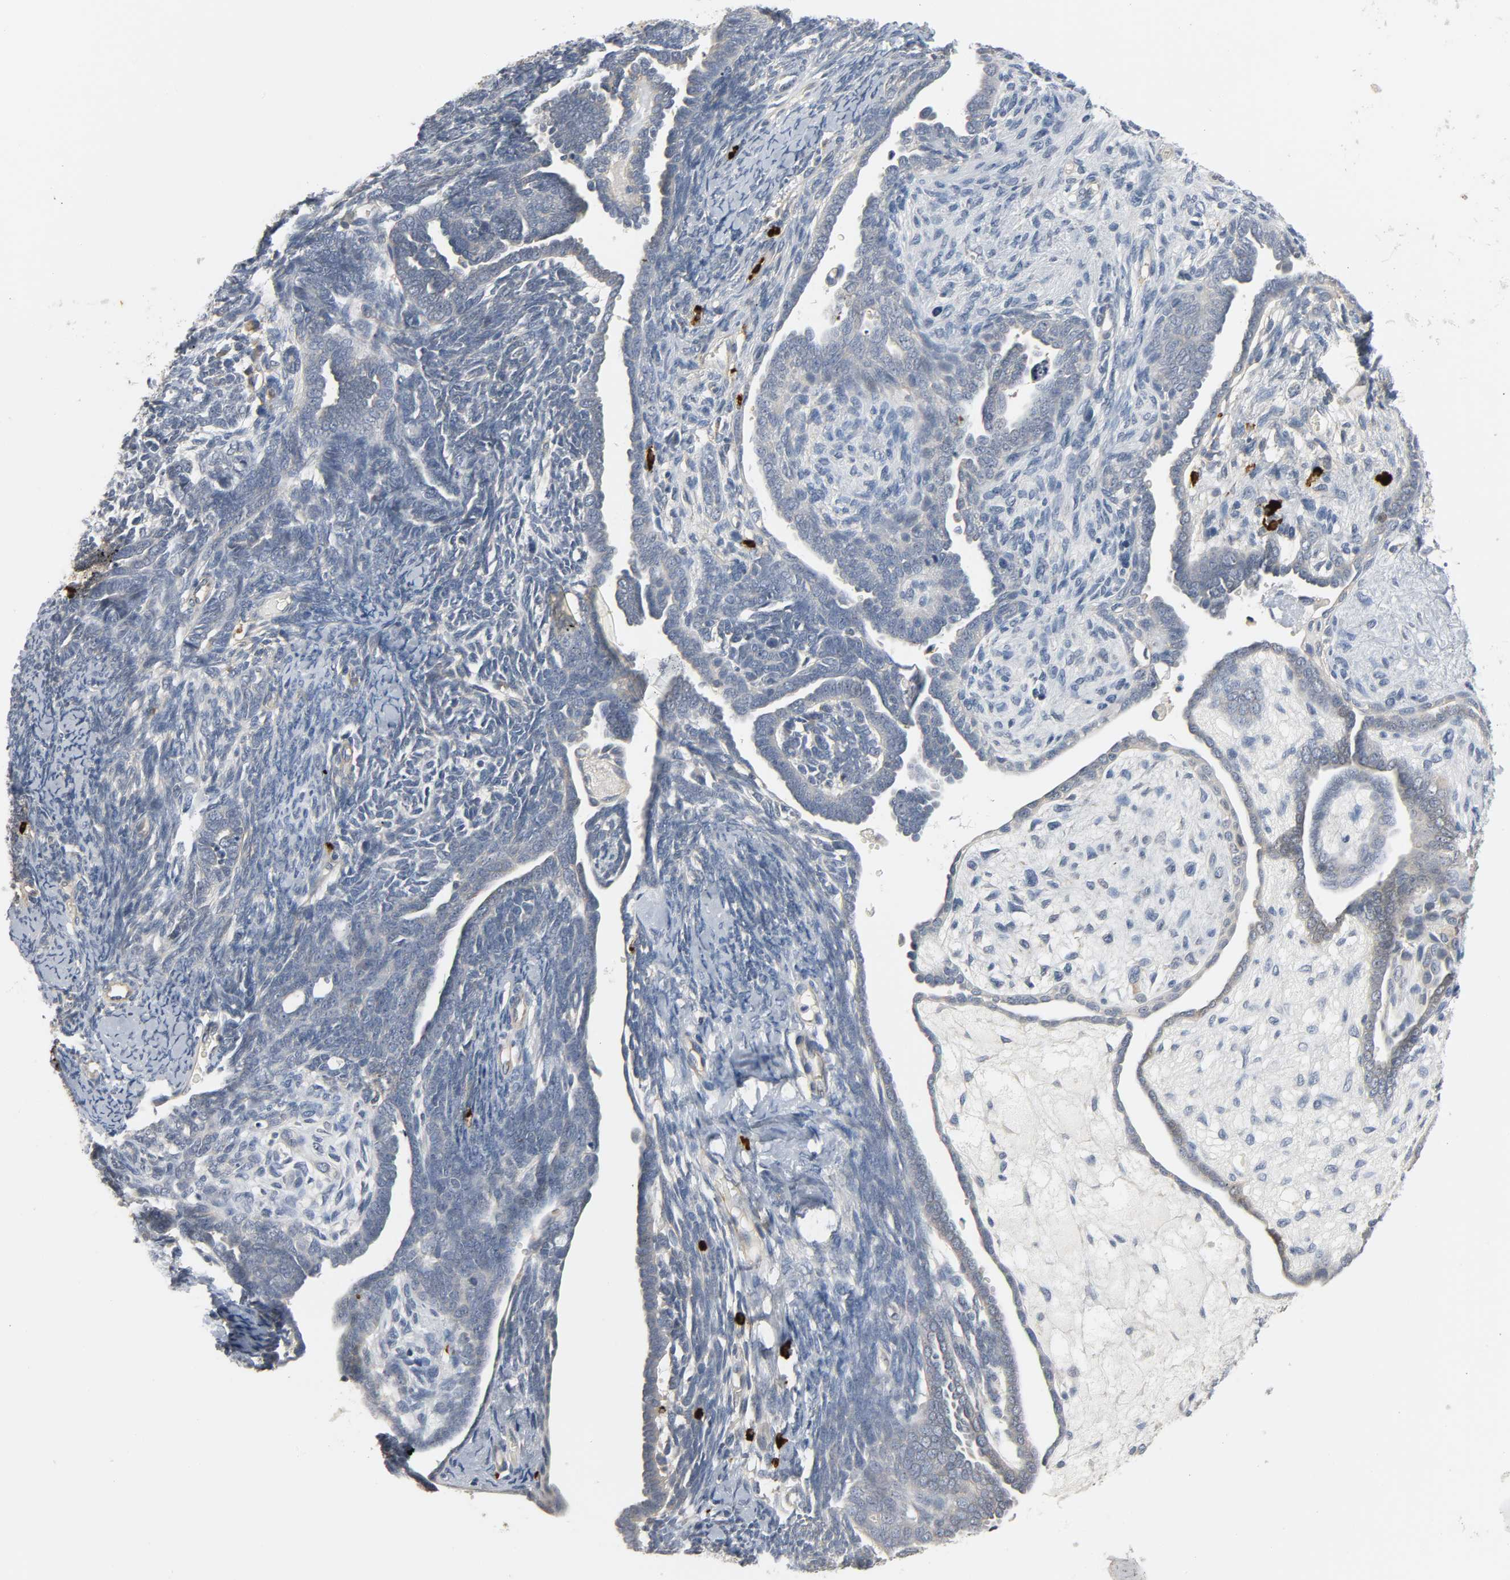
{"staining": {"intensity": "negative", "quantity": "none", "location": "none"}, "tissue": "endometrial cancer", "cell_type": "Tumor cells", "image_type": "cancer", "snomed": [{"axis": "morphology", "description": "Neoplasm, malignant, NOS"}, {"axis": "topography", "description": "Endometrium"}], "caption": "Immunohistochemical staining of human malignant neoplasm (endometrial) demonstrates no significant staining in tumor cells.", "gene": "LIMCH1", "patient": {"sex": "female", "age": 74}}